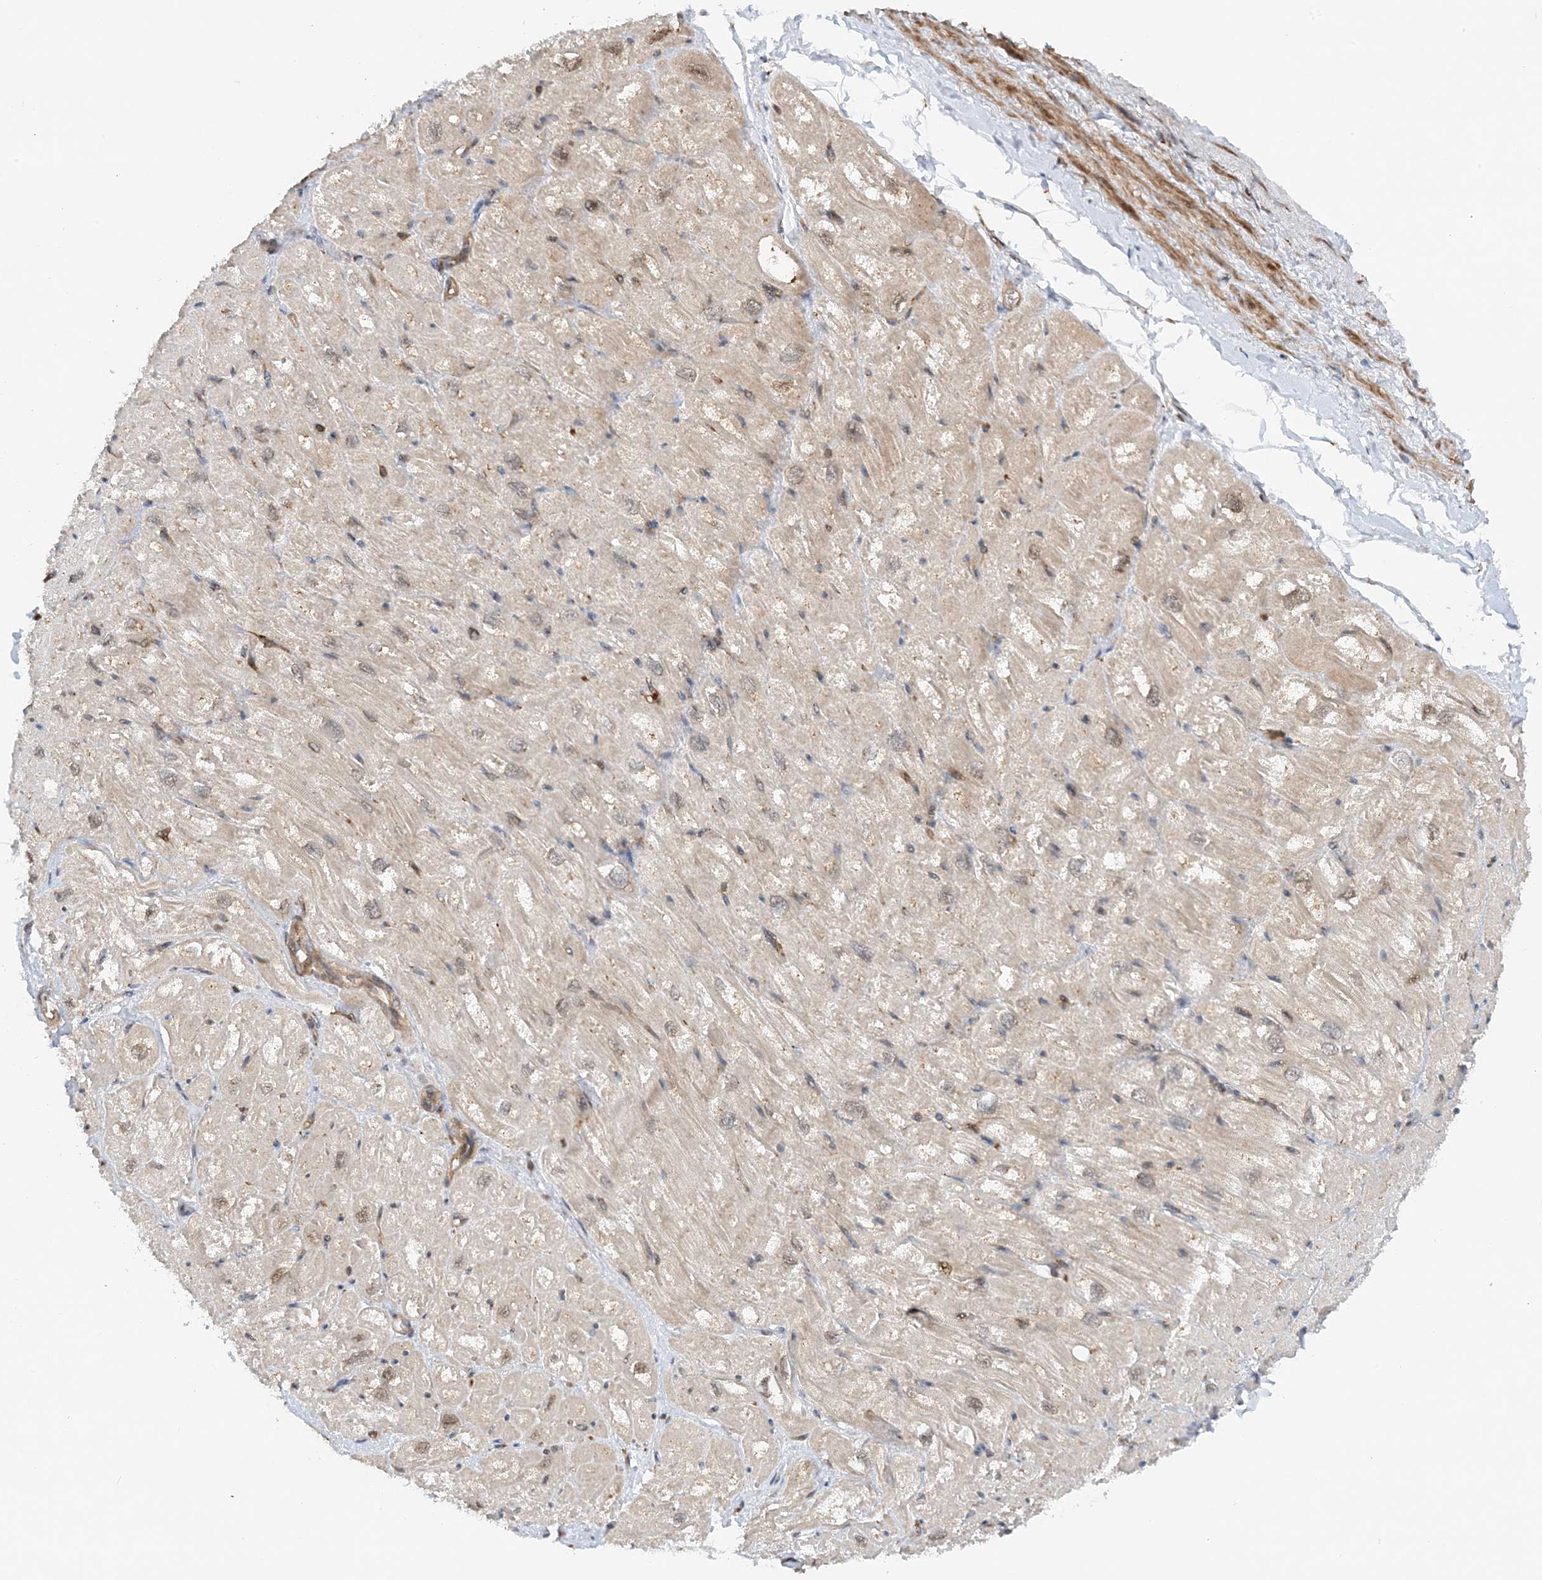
{"staining": {"intensity": "weak", "quantity": "<25%", "location": "cytoplasmic/membranous"}, "tissue": "heart muscle", "cell_type": "Cardiomyocytes", "image_type": "normal", "snomed": [{"axis": "morphology", "description": "Normal tissue, NOS"}, {"axis": "topography", "description": "Heart"}], "caption": "Protein analysis of unremarkable heart muscle shows no significant positivity in cardiomyocytes.", "gene": "TATDN3", "patient": {"sex": "male", "age": 50}}